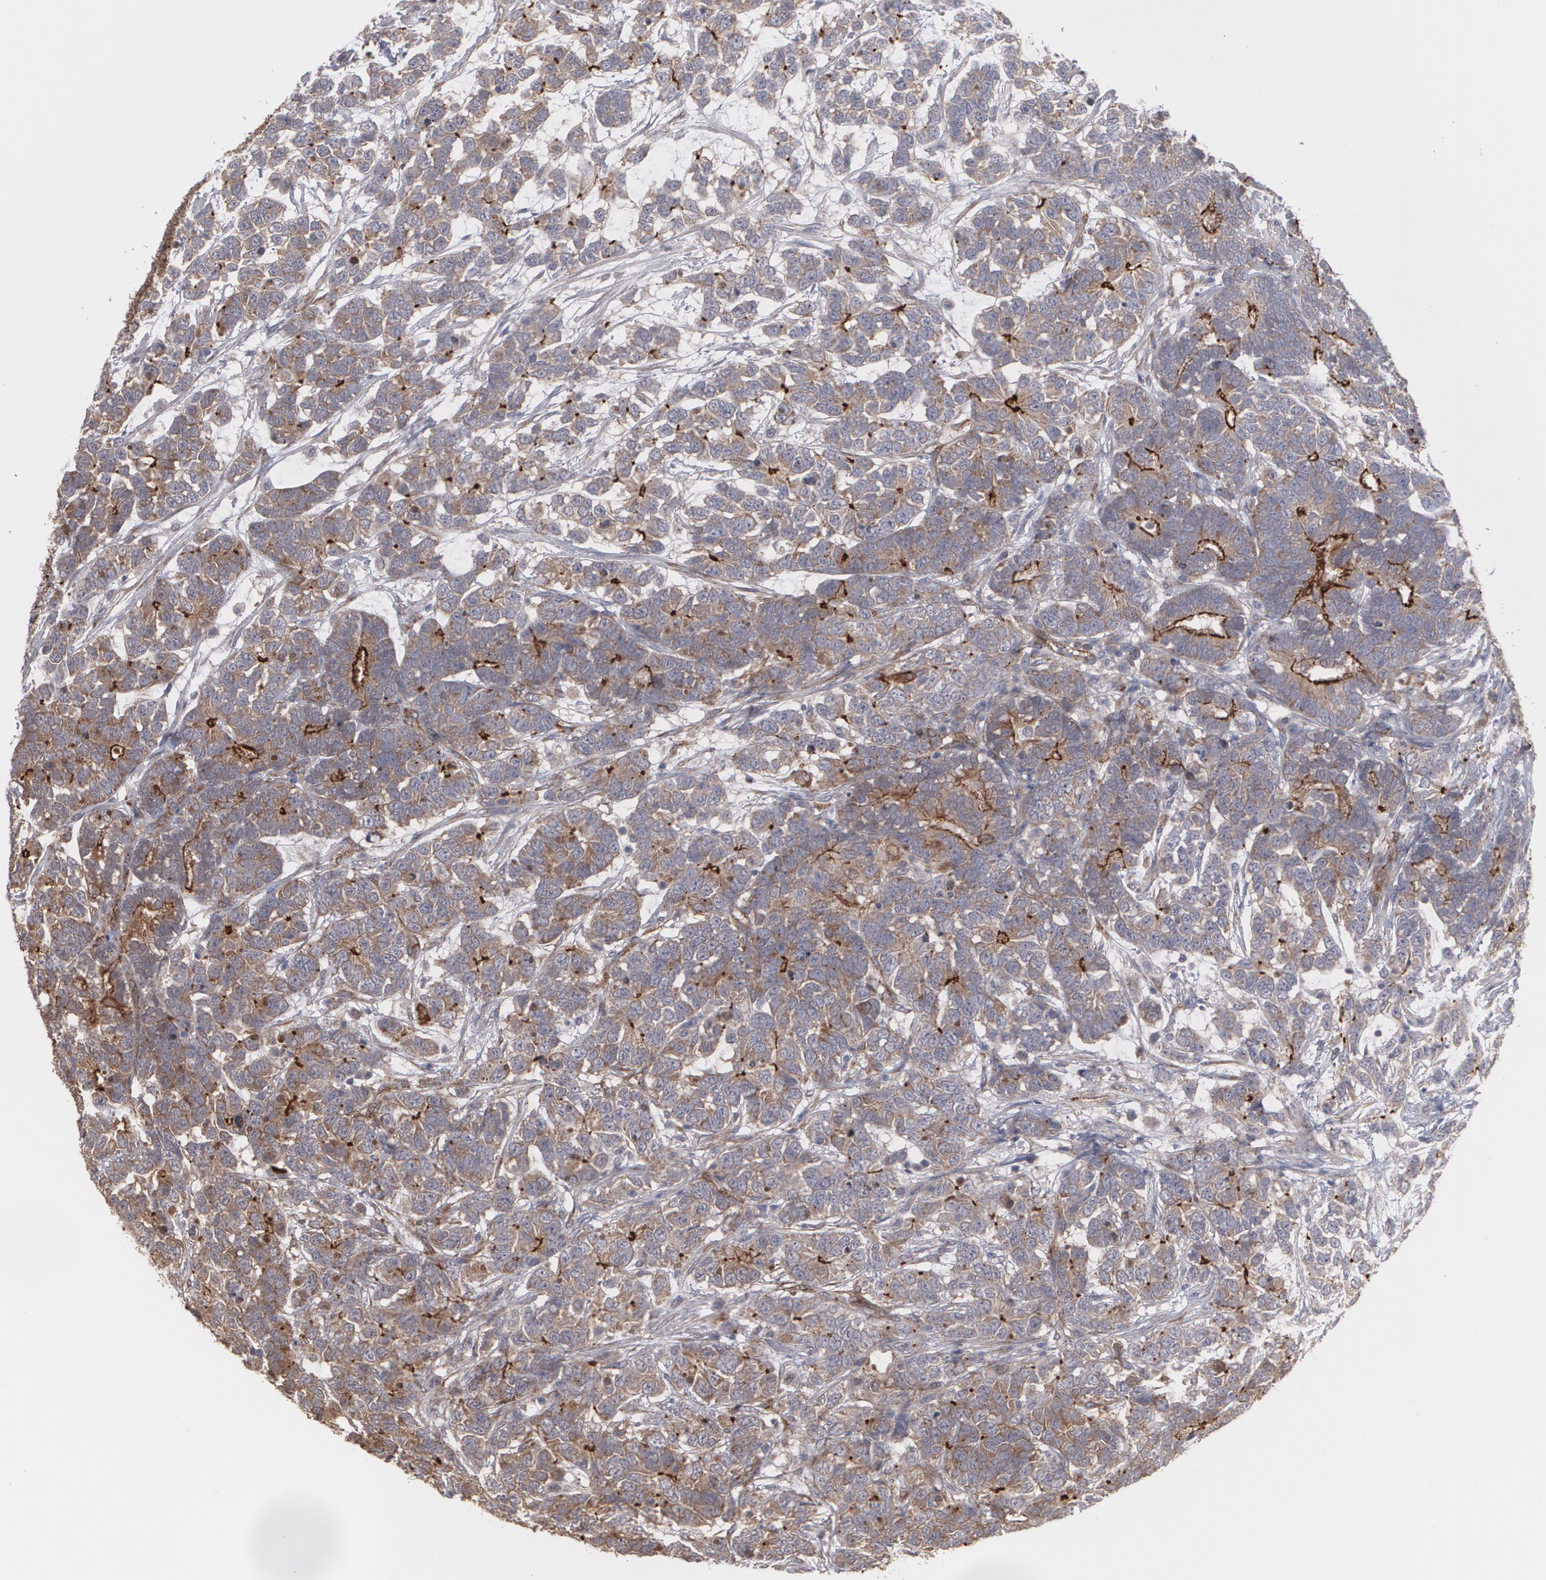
{"staining": {"intensity": "weak", "quantity": ">75%", "location": "cytoplasmic/membranous"}, "tissue": "testis cancer", "cell_type": "Tumor cells", "image_type": "cancer", "snomed": [{"axis": "morphology", "description": "Carcinoma, Embryonal, NOS"}, {"axis": "topography", "description": "Testis"}], "caption": "Protein expression analysis of human testis embryonal carcinoma reveals weak cytoplasmic/membranous staining in approximately >75% of tumor cells. (brown staining indicates protein expression, while blue staining denotes nuclei).", "gene": "TJP1", "patient": {"sex": "male", "age": 26}}